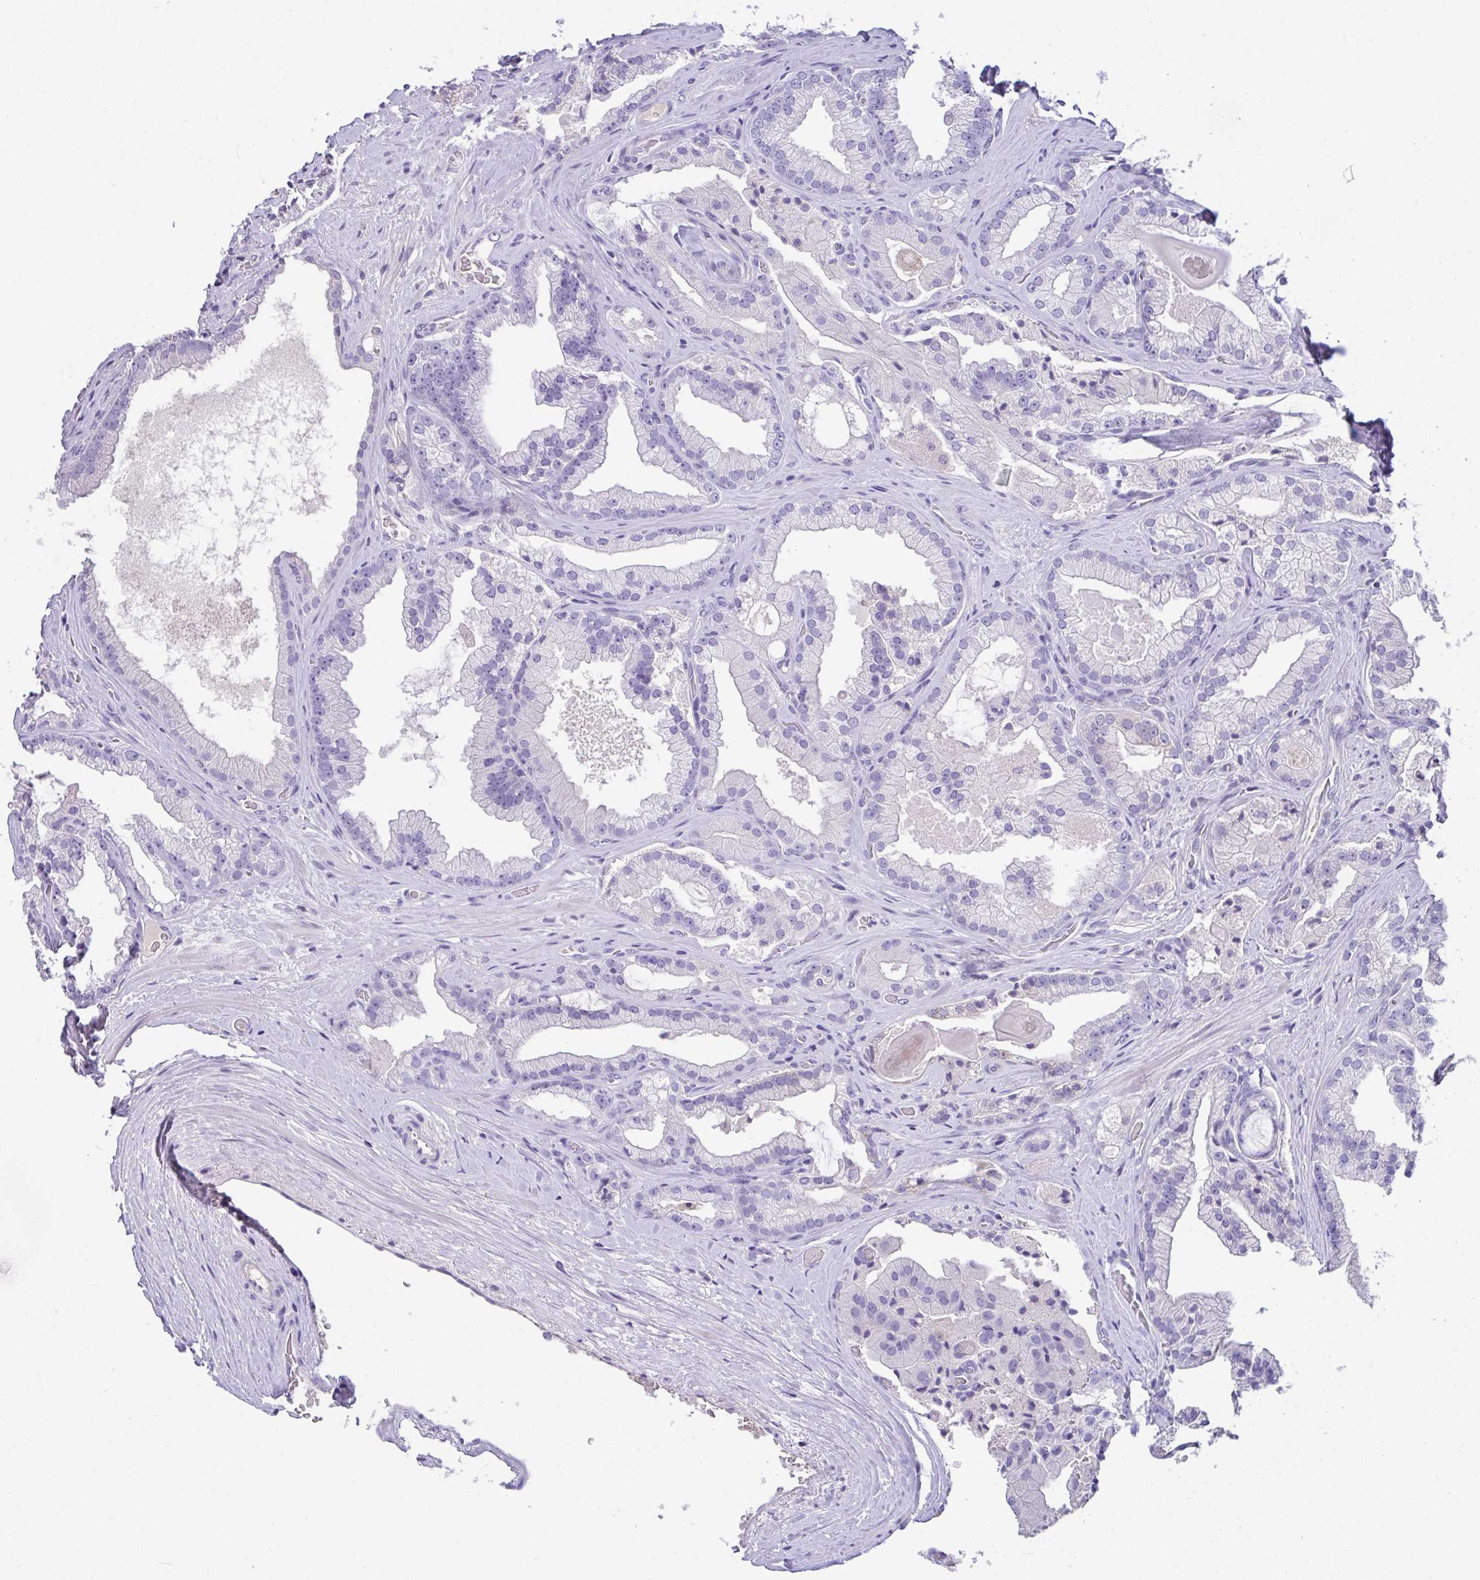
{"staining": {"intensity": "negative", "quantity": "none", "location": "none"}, "tissue": "prostate cancer", "cell_type": "Tumor cells", "image_type": "cancer", "snomed": [{"axis": "morphology", "description": "Adenocarcinoma, High grade"}, {"axis": "topography", "description": "Prostate"}], "caption": "Prostate cancer was stained to show a protein in brown. There is no significant staining in tumor cells. Brightfield microscopy of IHC stained with DAB (brown) and hematoxylin (blue), captured at high magnification.", "gene": "CA10", "patient": {"sex": "male", "age": 68}}